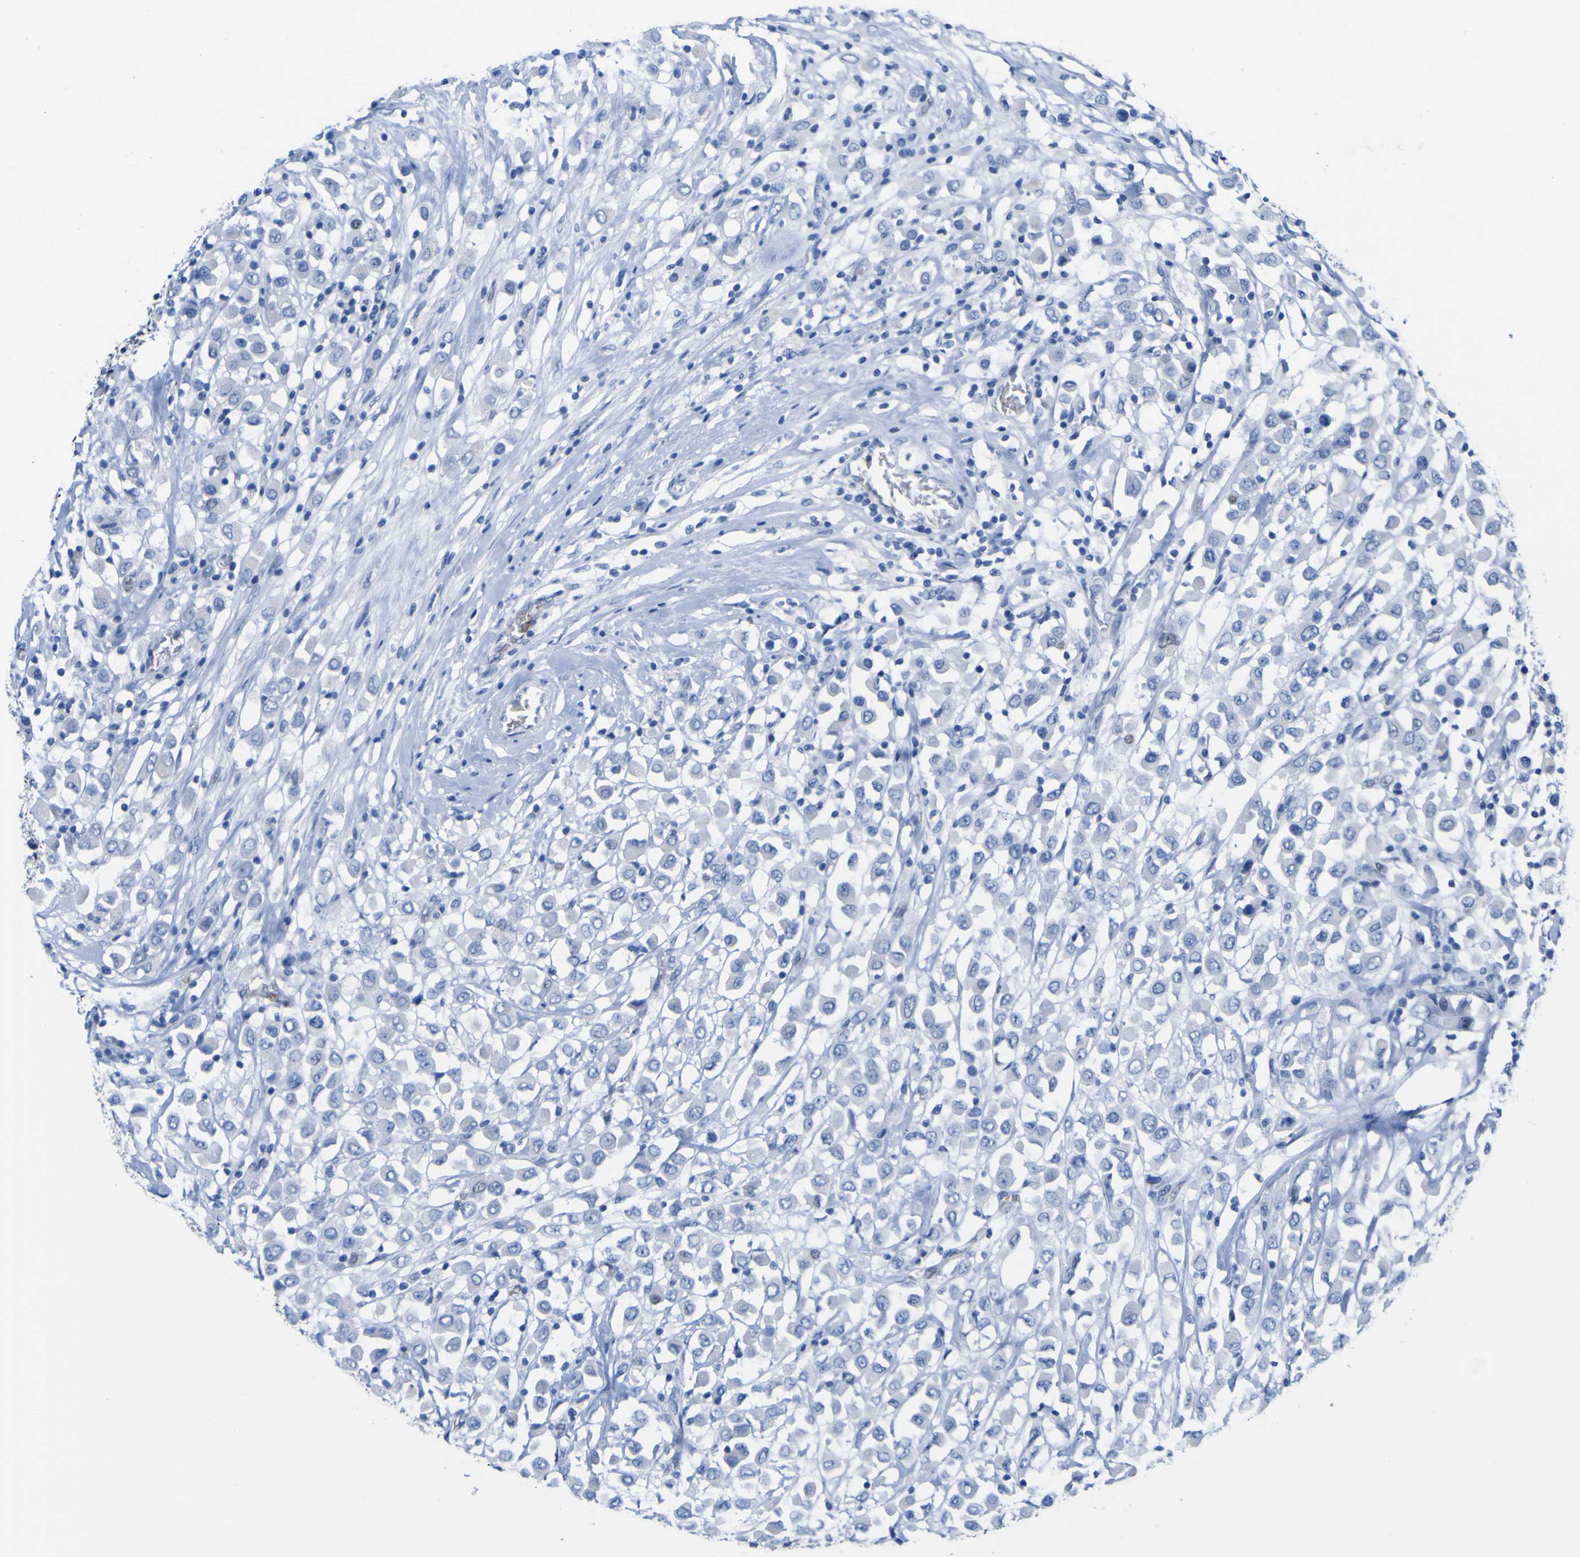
{"staining": {"intensity": "negative", "quantity": "none", "location": "none"}, "tissue": "breast cancer", "cell_type": "Tumor cells", "image_type": "cancer", "snomed": [{"axis": "morphology", "description": "Duct carcinoma"}, {"axis": "topography", "description": "Breast"}], "caption": "This is an immunohistochemistry (IHC) photomicrograph of human infiltrating ductal carcinoma (breast). There is no positivity in tumor cells.", "gene": "DACH1", "patient": {"sex": "female", "age": 61}}